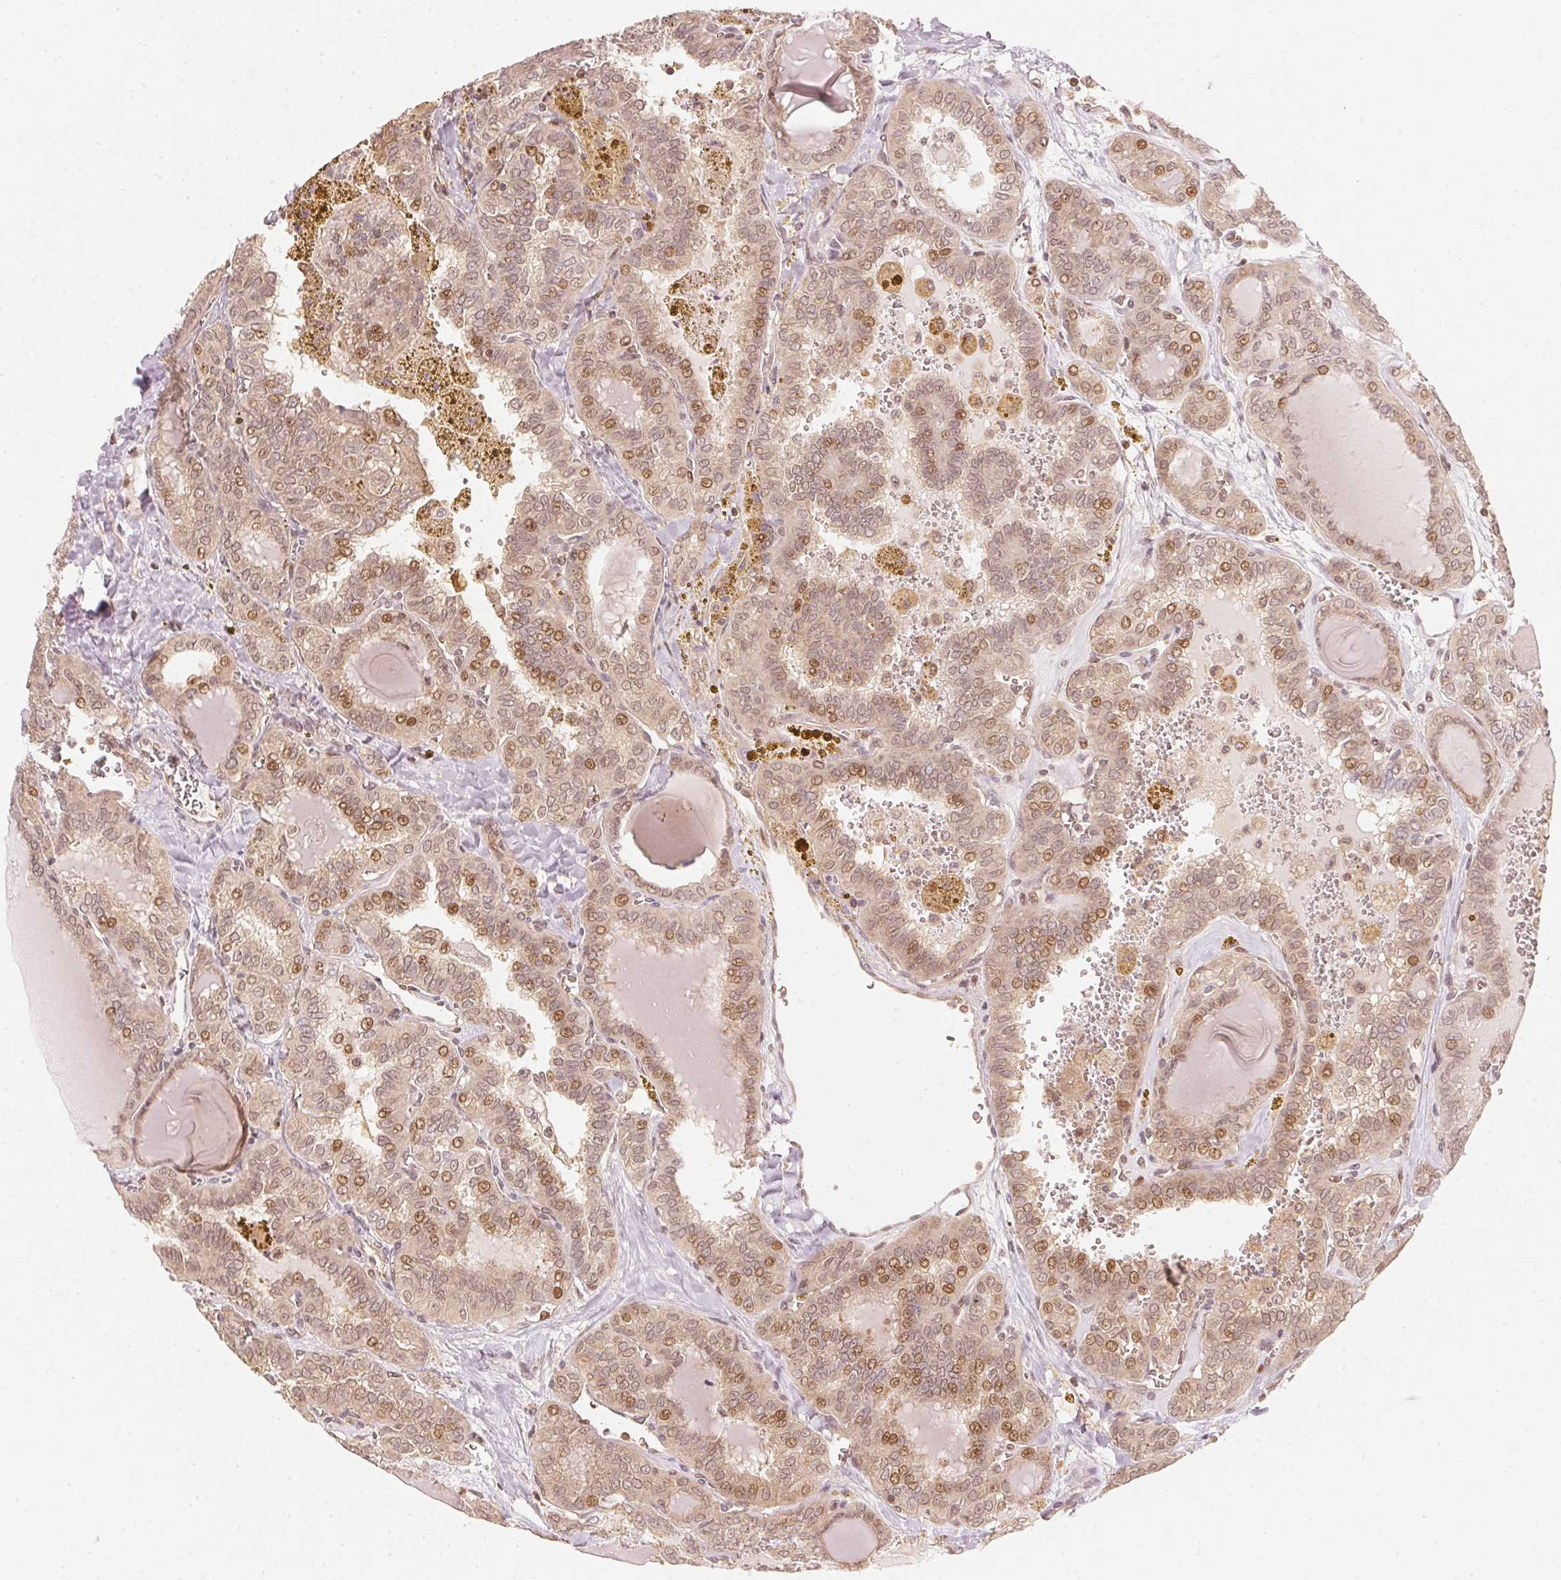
{"staining": {"intensity": "moderate", "quantity": "25%-75%", "location": "nuclear"}, "tissue": "thyroid cancer", "cell_type": "Tumor cells", "image_type": "cancer", "snomed": [{"axis": "morphology", "description": "Papillary adenocarcinoma, NOS"}, {"axis": "topography", "description": "Thyroid gland"}], "caption": "IHC (DAB) staining of human thyroid cancer exhibits moderate nuclear protein expression in approximately 25%-75% of tumor cells. (IHC, brightfield microscopy, high magnification).", "gene": "UBE2L3", "patient": {"sex": "female", "age": 41}}